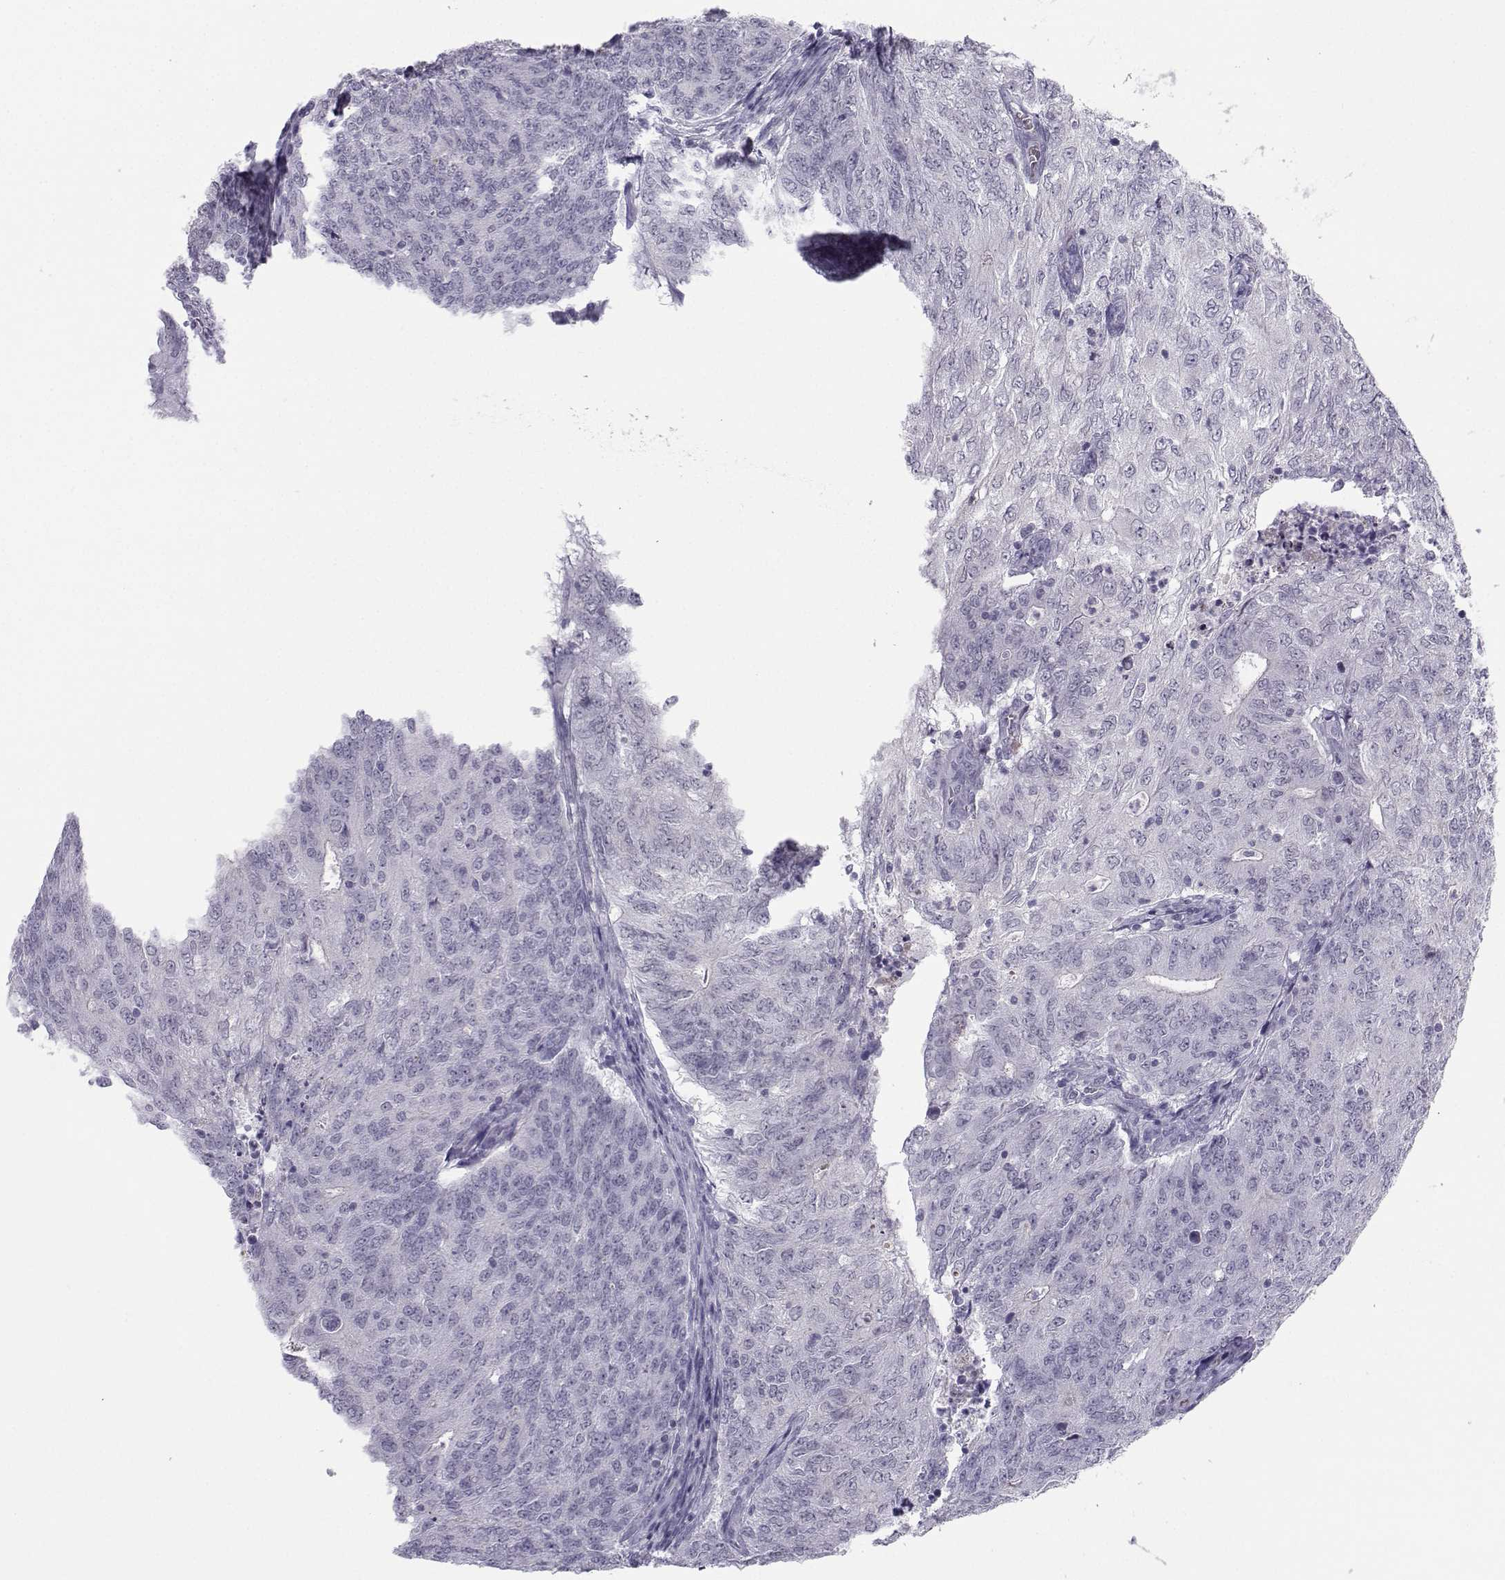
{"staining": {"intensity": "negative", "quantity": "none", "location": "none"}, "tissue": "endometrial cancer", "cell_type": "Tumor cells", "image_type": "cancer", "snomed": [{"axis": "morphology", "description": "Adenocarcinoma, NOS"}, {"axis": "topography", "description": "Endometrium"}], "caption": "Tumor cells show no significant protein expression in endometrial cancer (adenocarcinoma).", "gene": "LHX1", "patient": {"sex": "female", "age": 82}}